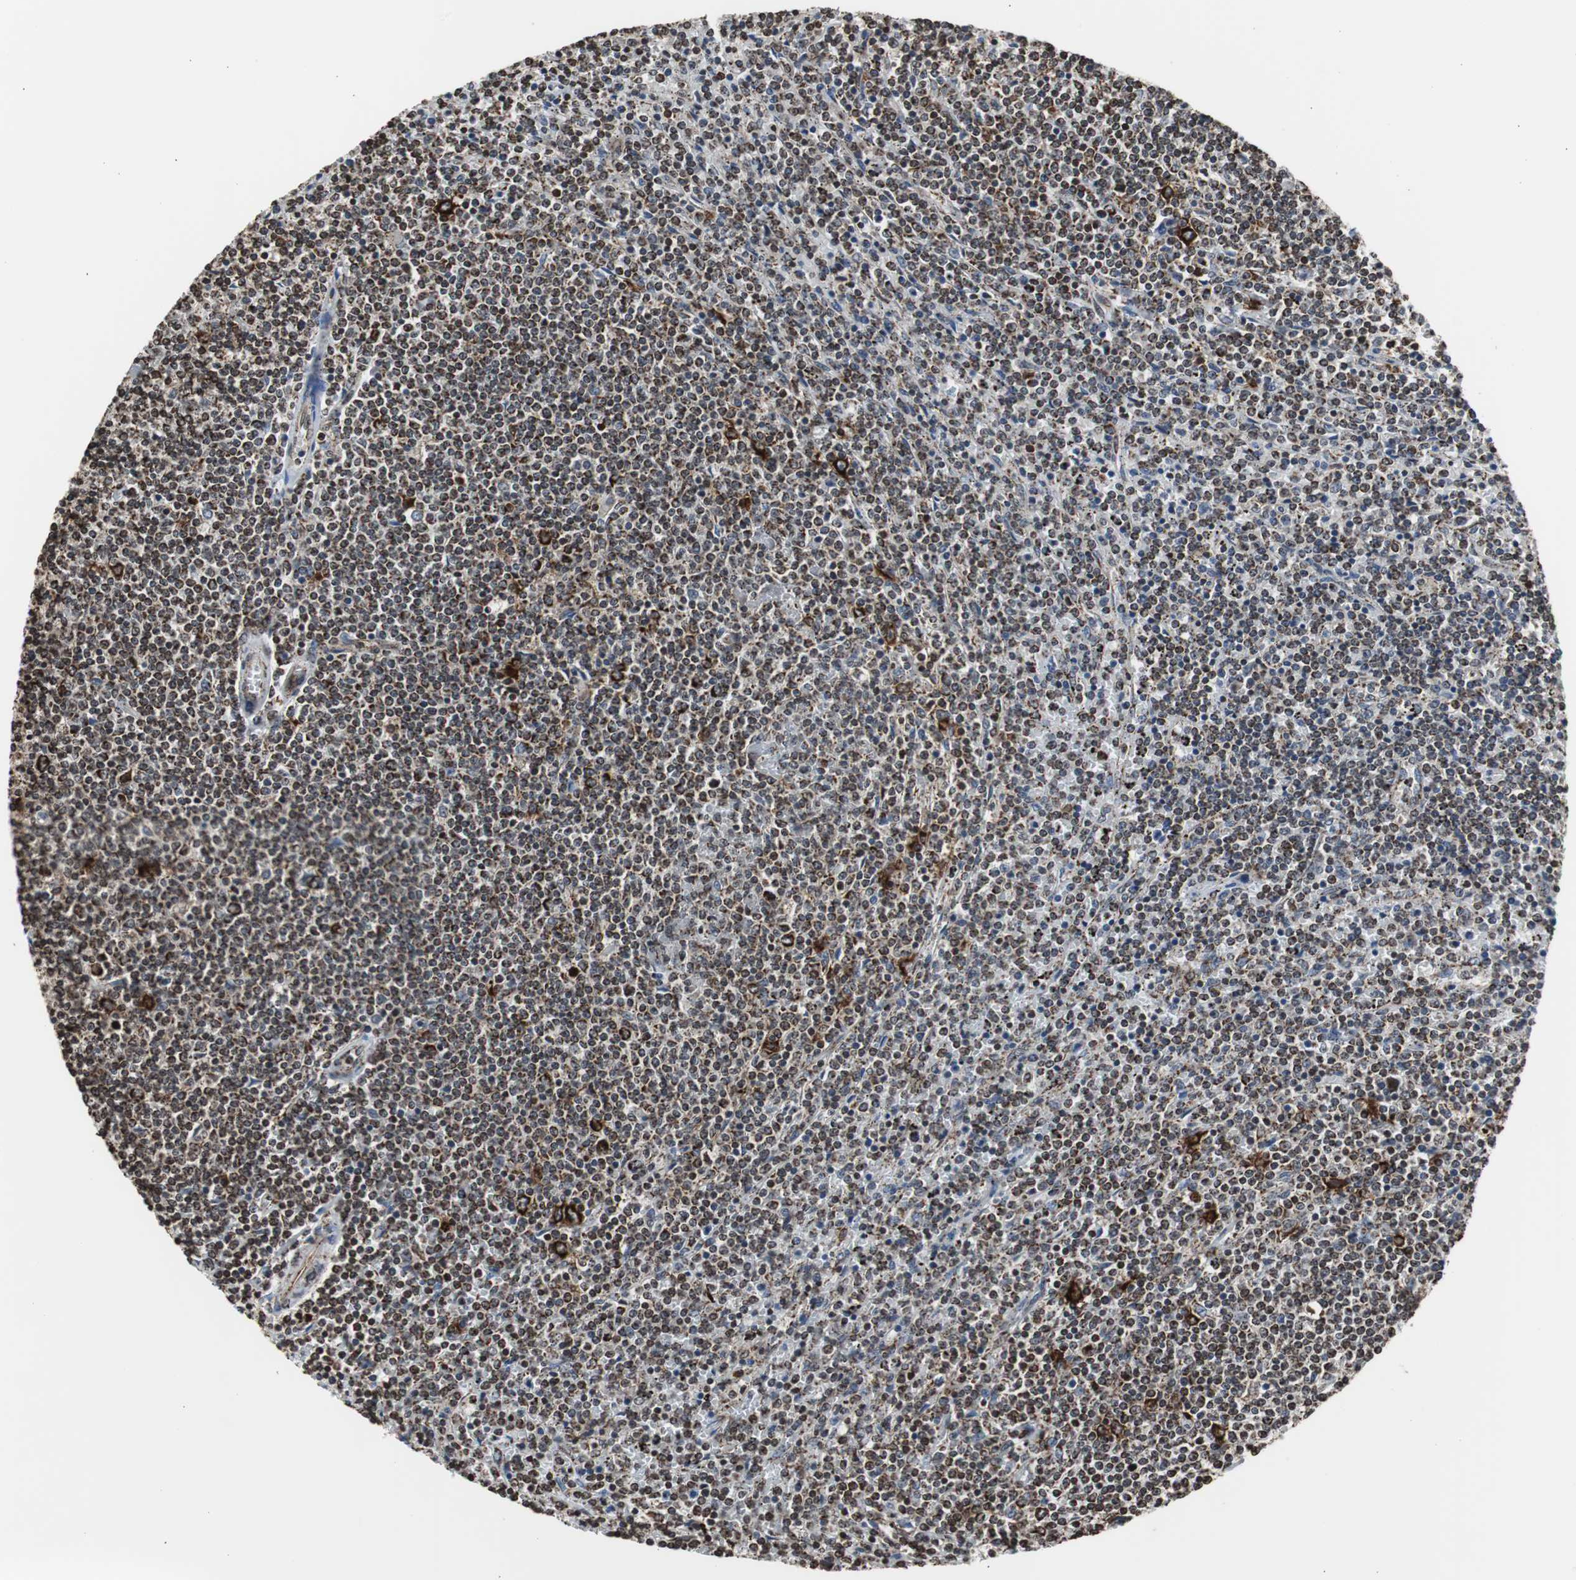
{"staining": {"intensity": "strong", "quantity": ">75%", "location": "cytoplasmic/membranous"}, "tissue": "lymphoma", "cell_type": "Tumor cells", "image_type": "cancer", "snomed": [{"axis": "morphology", "description": "Malignant lymphoma, non-Hodgkin's type, Low grade"}, {"axis": "topography", "description": "Spleen"}], "caption": "Tumor cells display strong cytoplasmic/membranous positivity in approximately >75% of cells in lymphoma.", "gene": "HSPA9", "patient": {"sex": "female", "age": 50}}